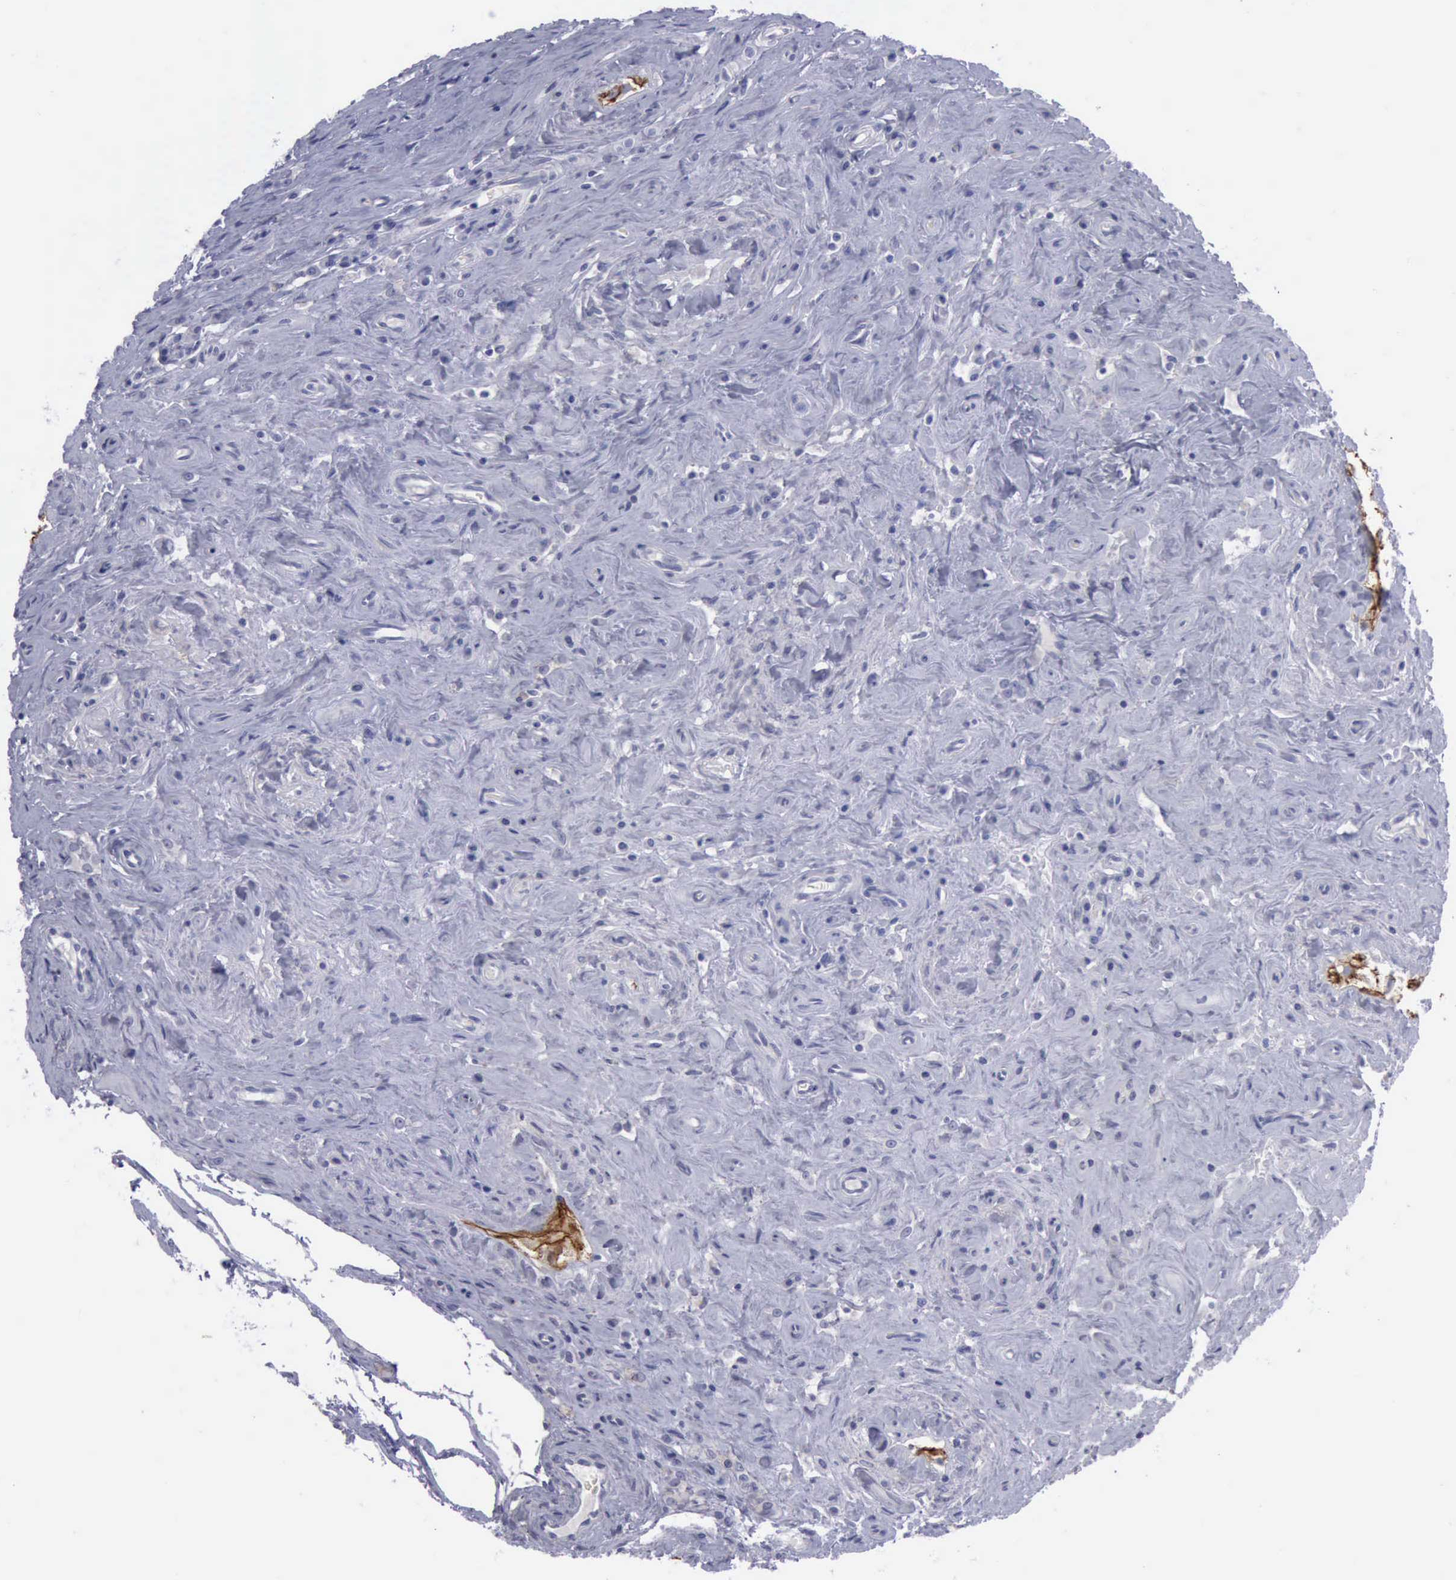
{"staining": {"intensity": "negative", "quantity": "none", "location": "none"}, "tissue": "testis cancer", "cell_type": "Tumor cells", "image_type": "cancer", "snomed": [{"axis": "morphology", "description": "Seminoma, NOS"}, {"axis": "topography", "description": "Testis"}], "caption": "Immunohistochemistry photomicrograph of human testis seminoma stained for a protein (brown), which exhibits no positivity in tumor cells.", "gene": "CDH2", "patient": {"sex": "male", "age": 32}}